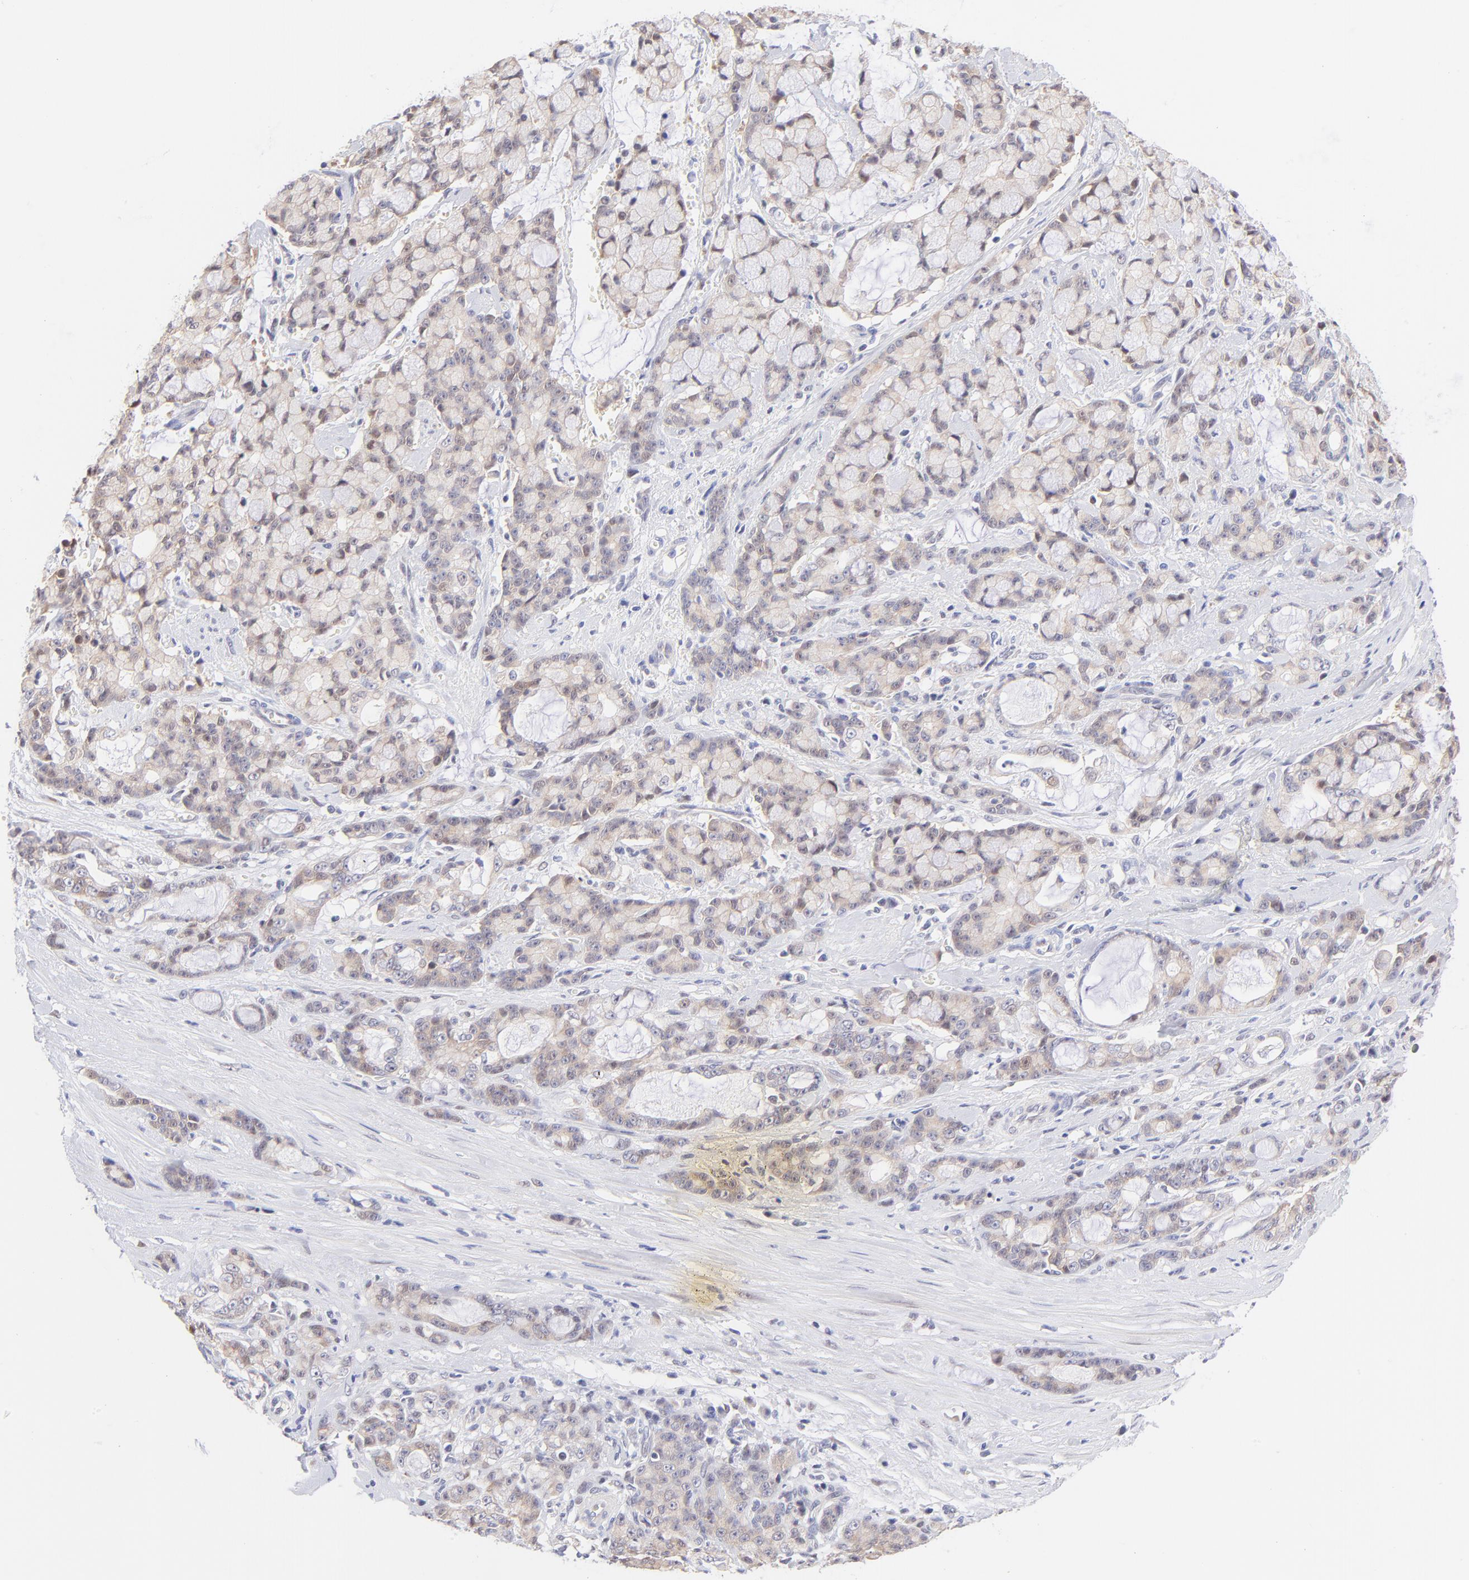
{"staining": {"intensity": "weak", "quantity": ">75%", "location": "cytoplasmic/membranous"}, "tissue": "pancreatic cancer", "cell_type": "Tumor cells", "image_type": "cancer", "snomed": [{"axis": "morphology", "description": "Adenocarcinoma, NOS"}, {"axis": "topography", "description": "Pancreas"}], "caption": "Protein expression analysis of human pancreatic adenocarcinoma reveals weak cytoplasmic/membranous expression in about >75% of tumor cells. Nuclei are stained in blue.", "gene": "PBDC1", "patient": {"sex": "female", "age": 73}}